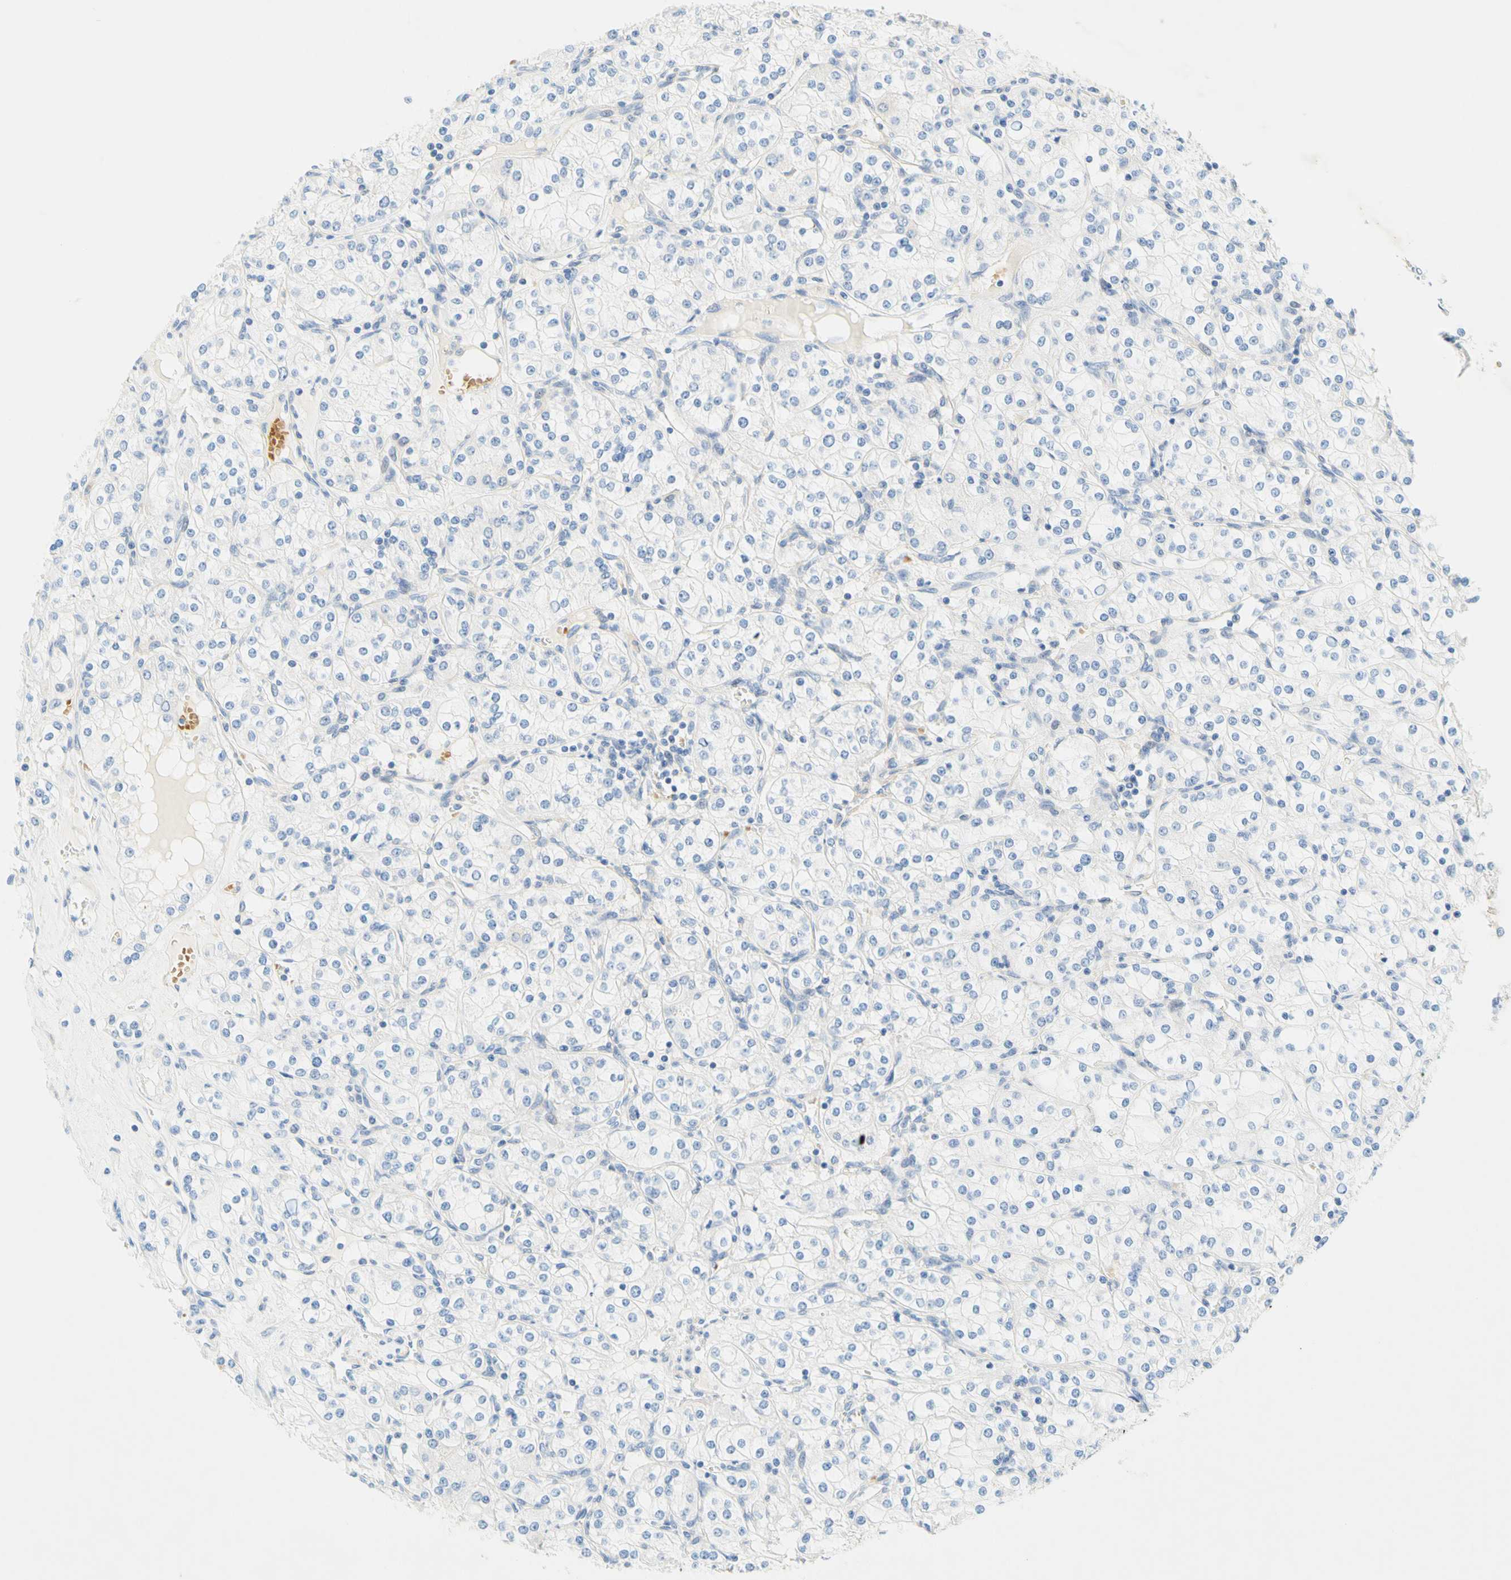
{"staining": {"intensity": "negative", "quantity": "none", "location": "none"}, "tissue": "renal cancer", "cell_type": "Tumor cells", "image_type": "cancer", "snomed": [{"axis": "morphology", "description": "Adenocarcinoma, NOS"}, {"axis": "topography", "description": "Kidney"}], "caption": "Immunohistochemical staining of renal cancer displays no significant positivity in tumor cells.", "gene": "ENTREP2", "patient": {"sex": "male", "age": 77}}